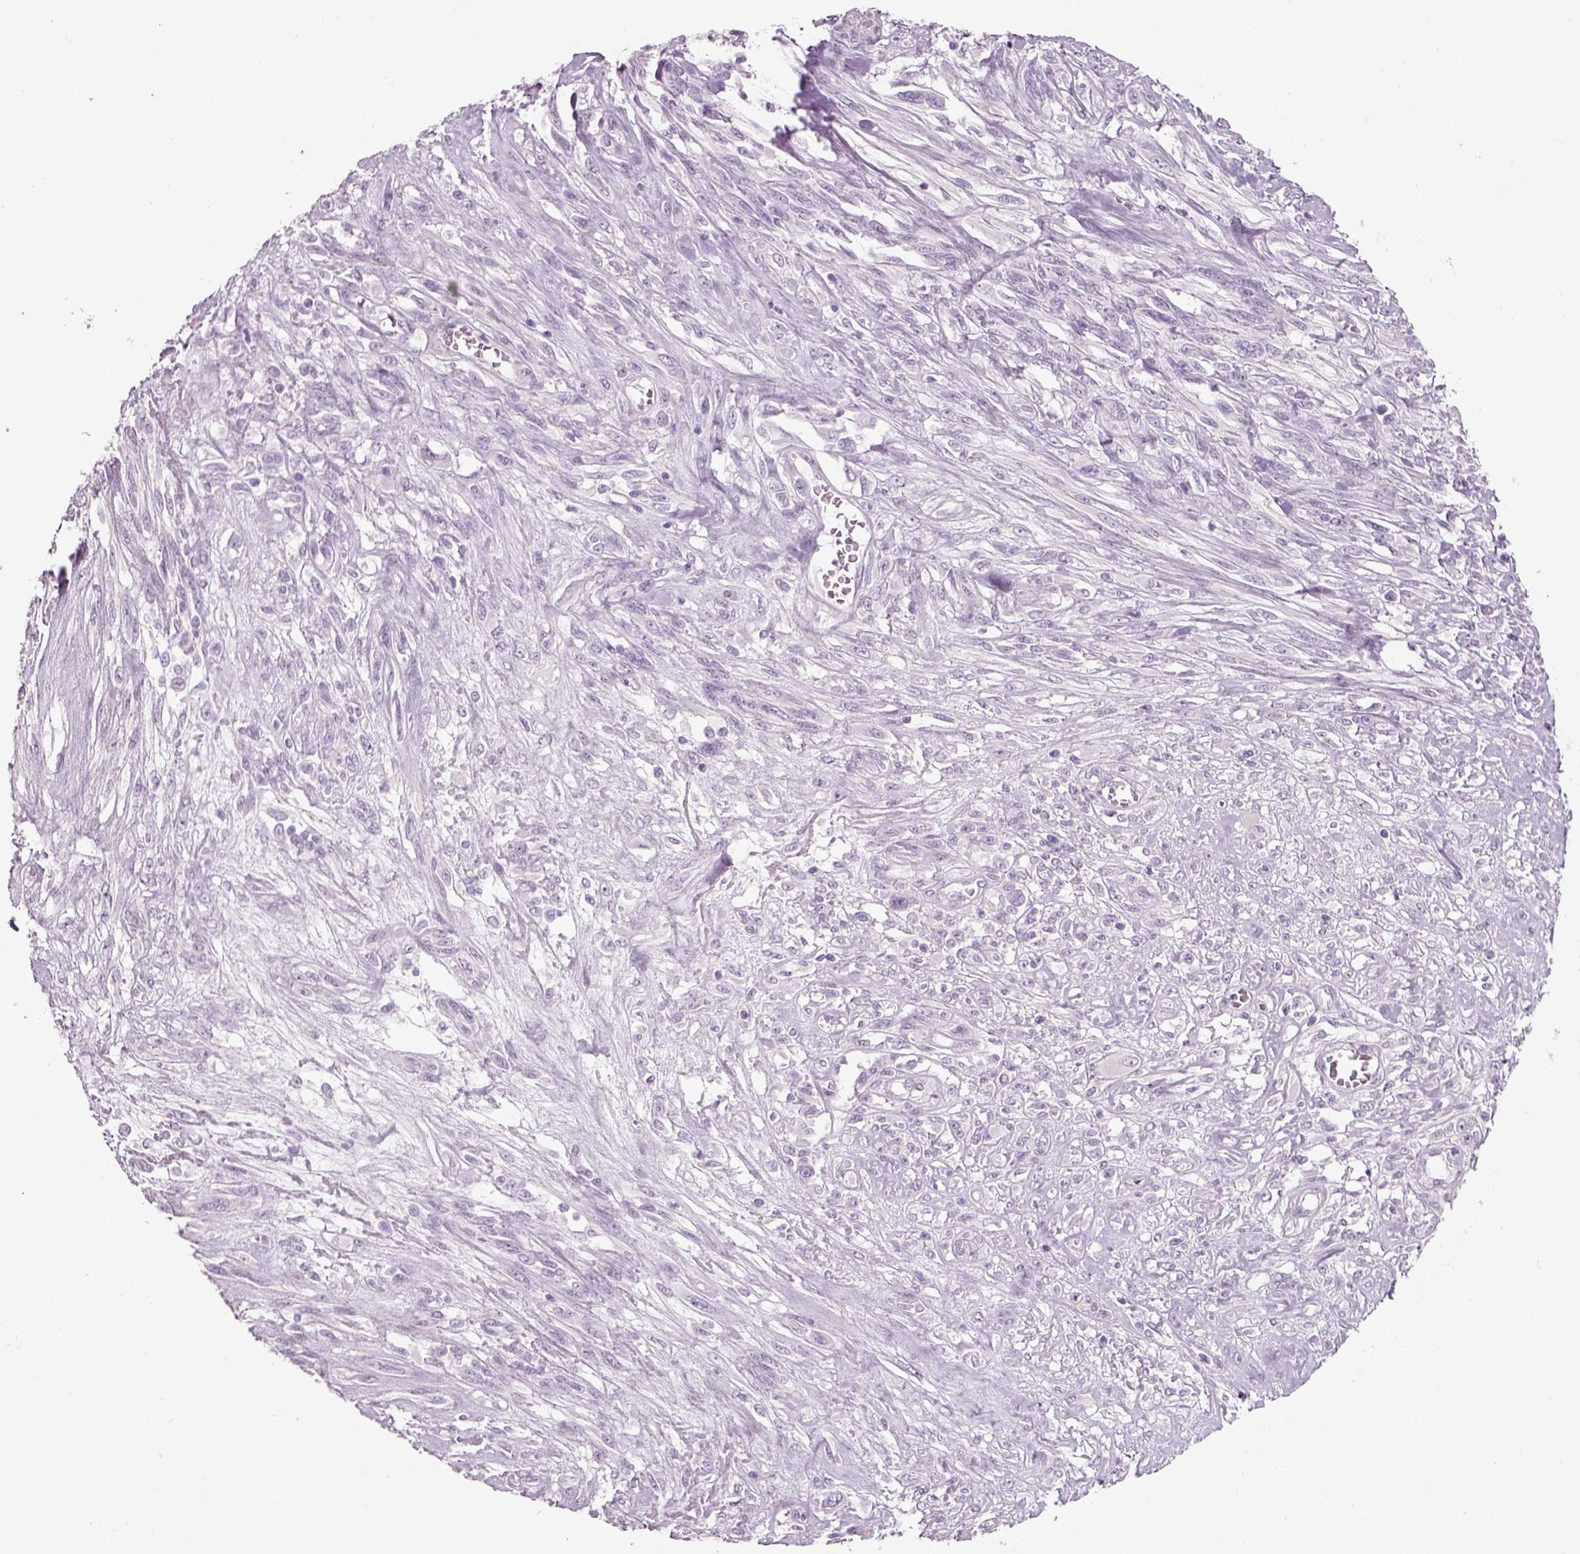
{"staining": {"intensity": "negative", "quantity": "none", "location": "none"}, "tissue": "melanoma", "cell_type": "Tumor cells", "image_type": "cancer", "snomed": [{"axis": "morphology", "description": "Malignant melanoma, NOS"}, {"axis": "topography", "description": "Skin"}], "caption": "Immunohistochemistry (IHC) image of human malignant melanoma stained for a protein (brown), which exhibits no positivity in tumor cells. Nuclei are stained in blue.", "gene": "SLC6A2", "patient": {"sex": "female", "age": 91}}